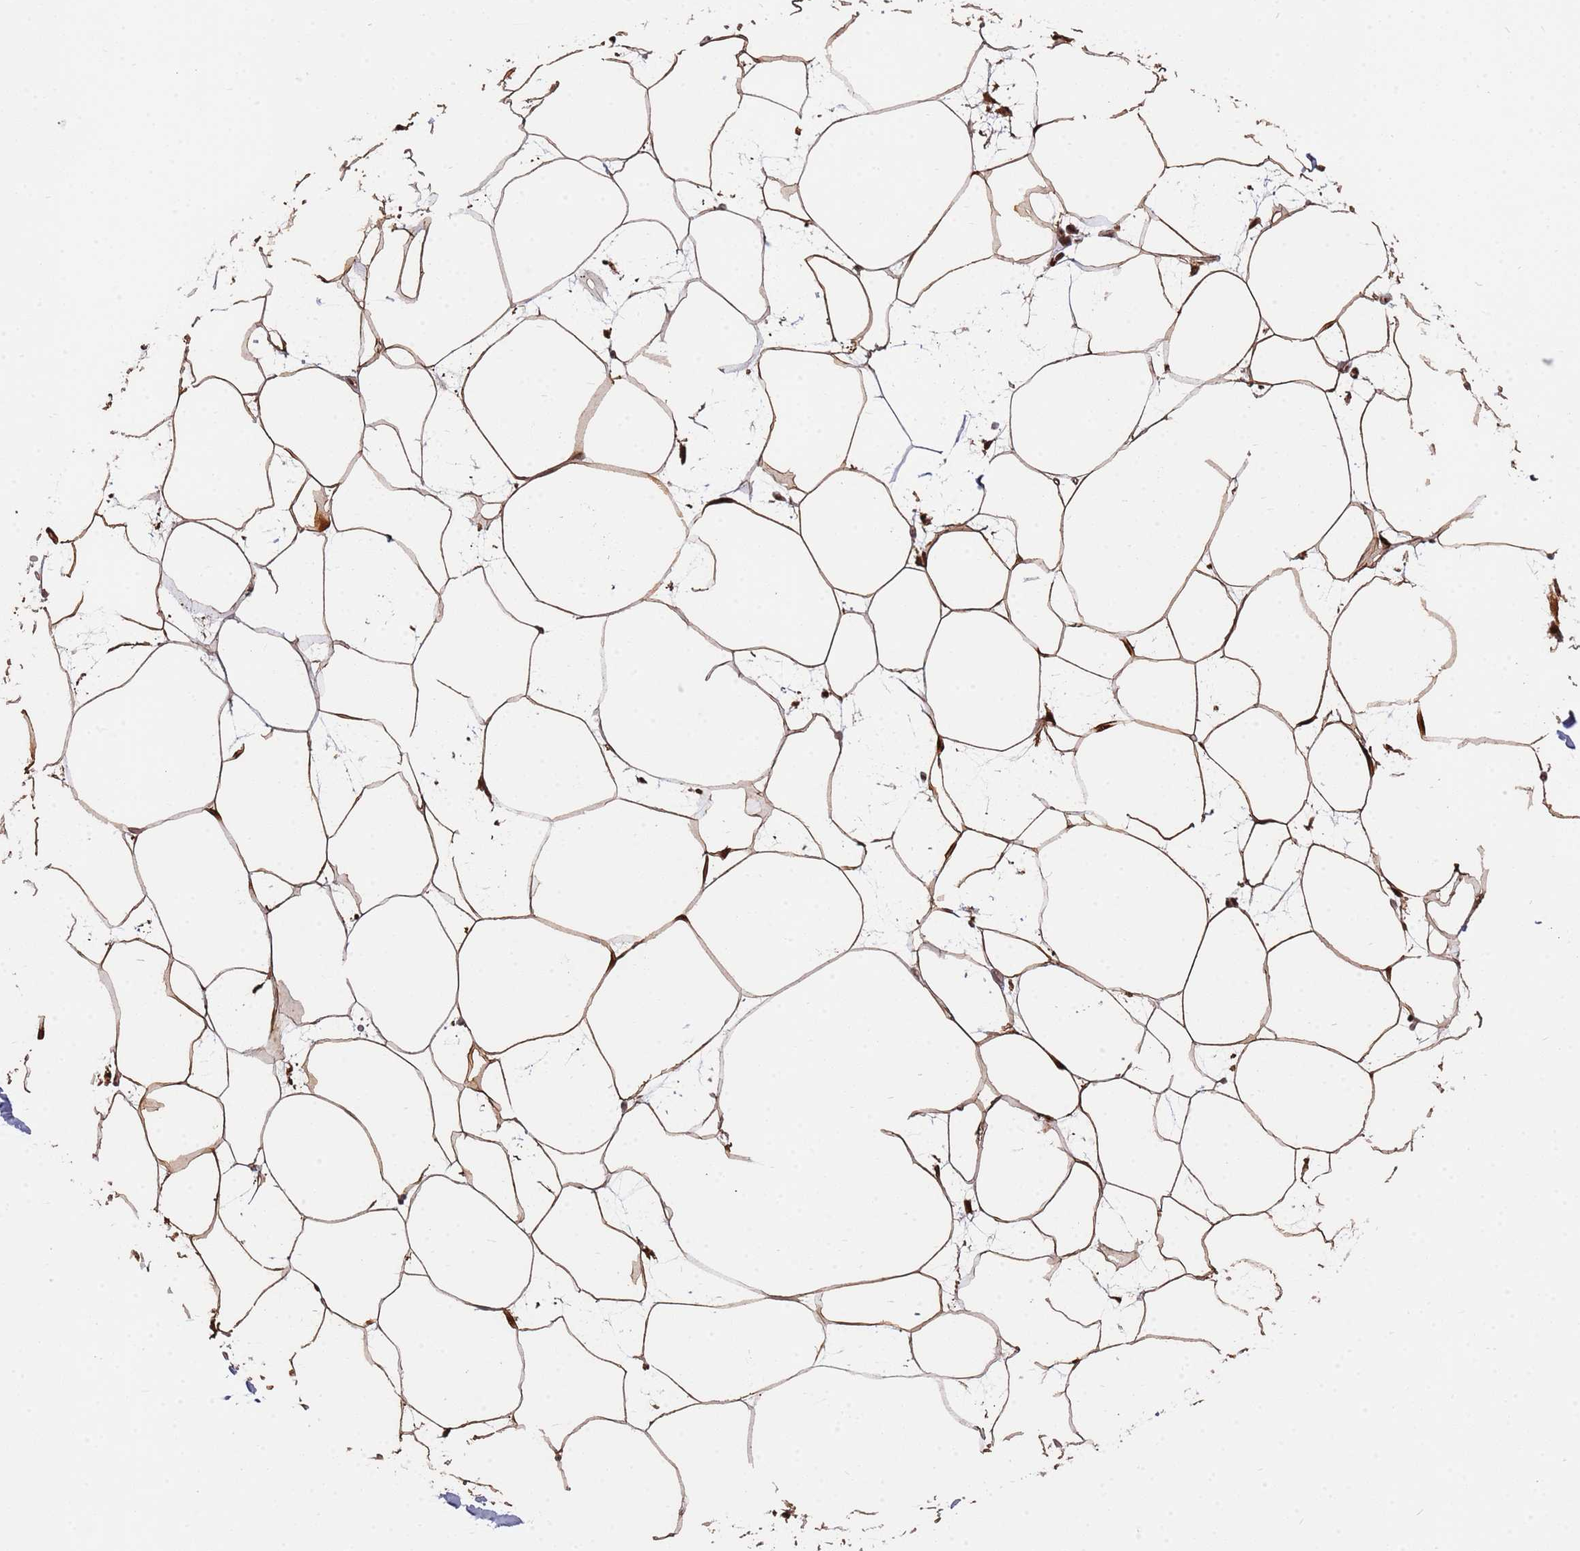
{"staining": {"intensity": "moderate", "quantity": ">75%", "location": "cytoplasmic/membranous"}, "tissue": "adipose tissue", "cell_type": "Adipocytes", "image_type": "normal", "snomed": [{"axis": "morphology", "description": "Normal tissue, NOS"}, {"axis": "topography", "description": "Adipose tissue"}], "caption": "A photomicrograph of human adipose tissue stained for a protein shows moderate cytoplasmic/membranous brown staining in adipocytes. (Brightfield microscopy of DAB IHC at high magnification).", "gene": "MPEG1", "patient": {"sex": "female", "age": 37}}